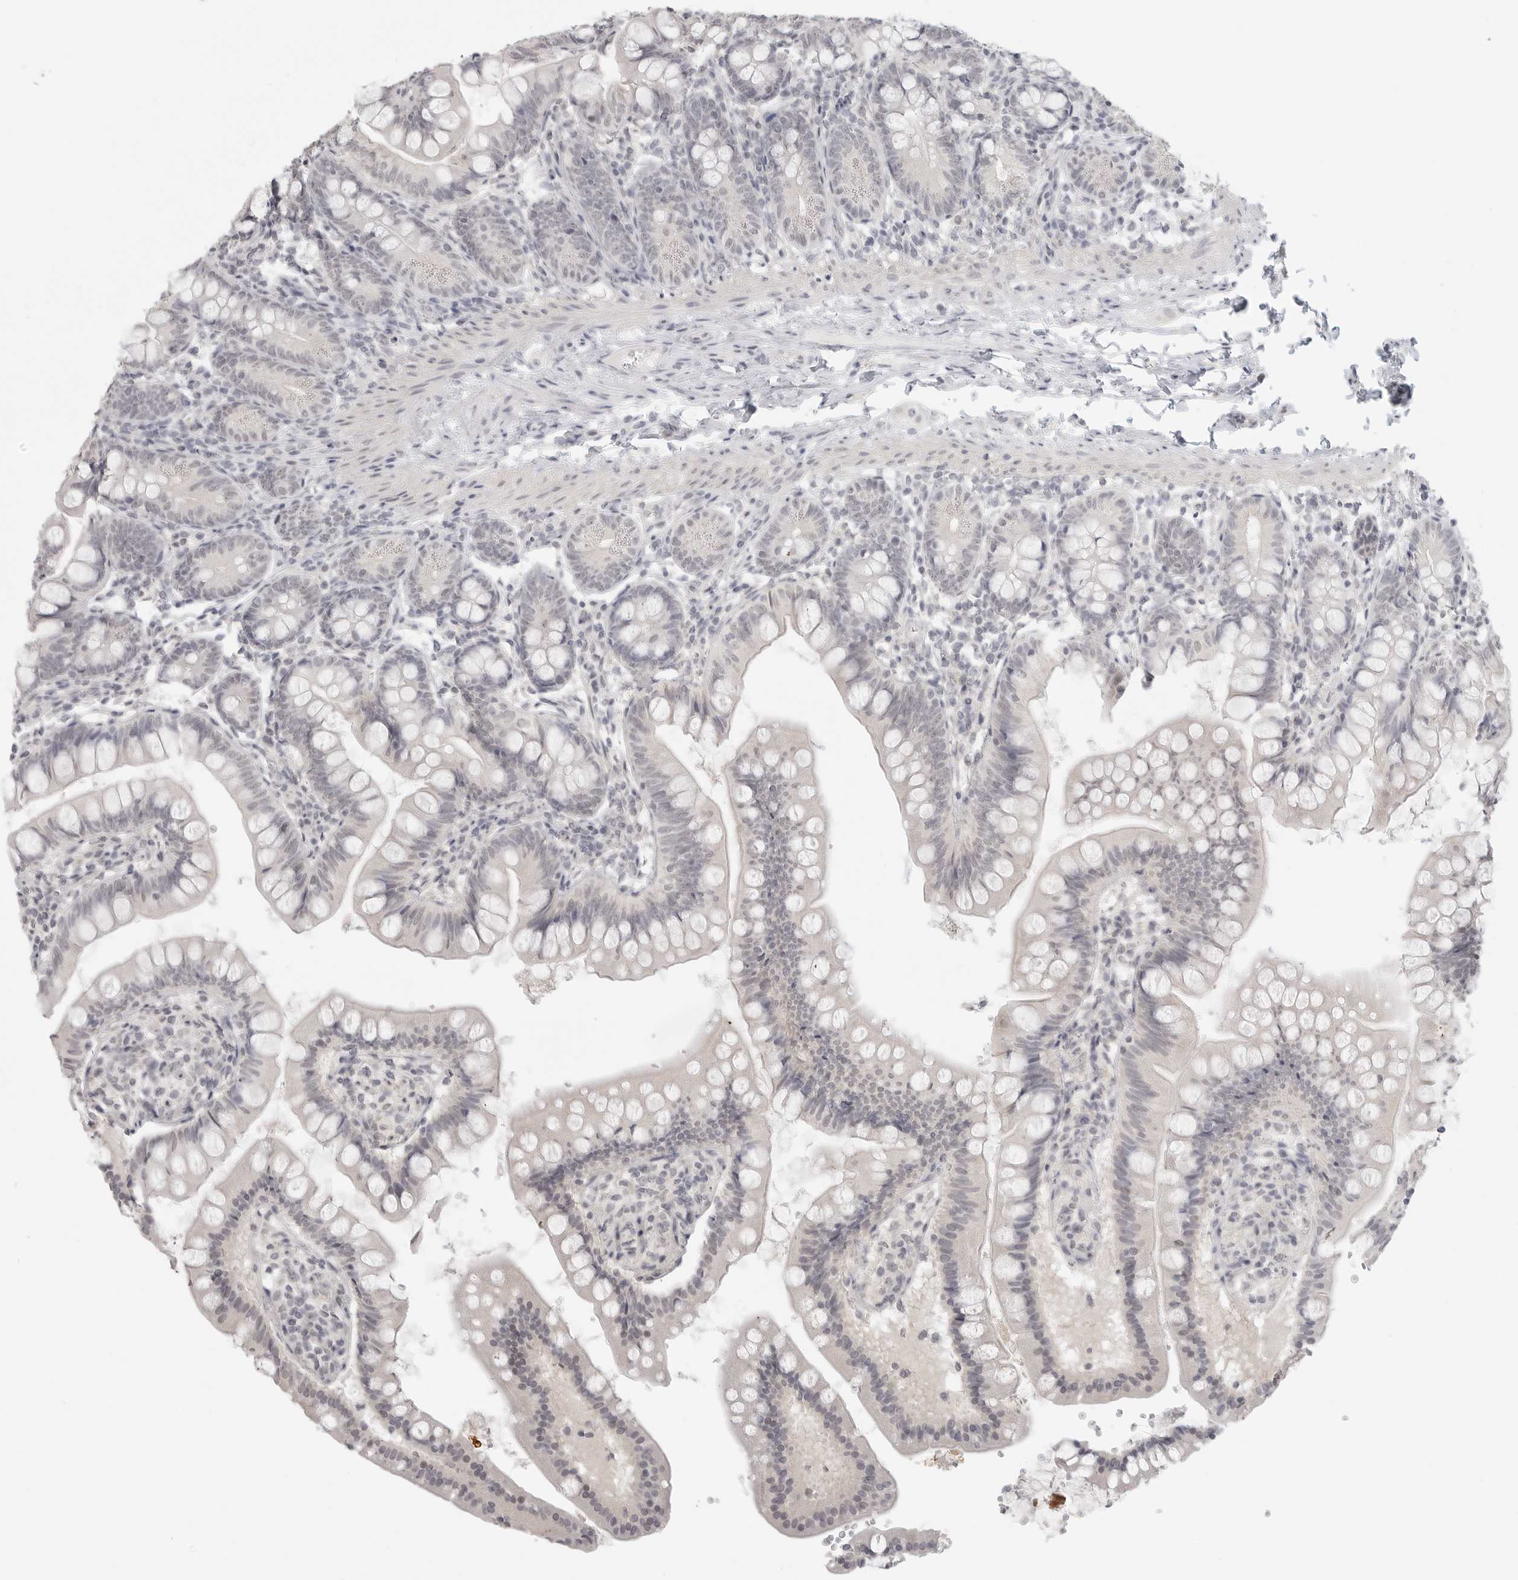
{"staining": {"intensity": "negative", "quantity": "none", "location": "none"}, "tissue": "small intestine", "cell_type": "Glandular cells", "image_type": "normal", "snomed": [{"axis": "morphology", "description": "Normal tissue, NOS"}, {"axis": "topography", "description": "Small intestine"}], "caption": "A histopathology image of small intestine stained for a protein shows no brown staining in glandular cells.", "gene": "KLK11", "patient": {"sex": "male", "age": 7}}